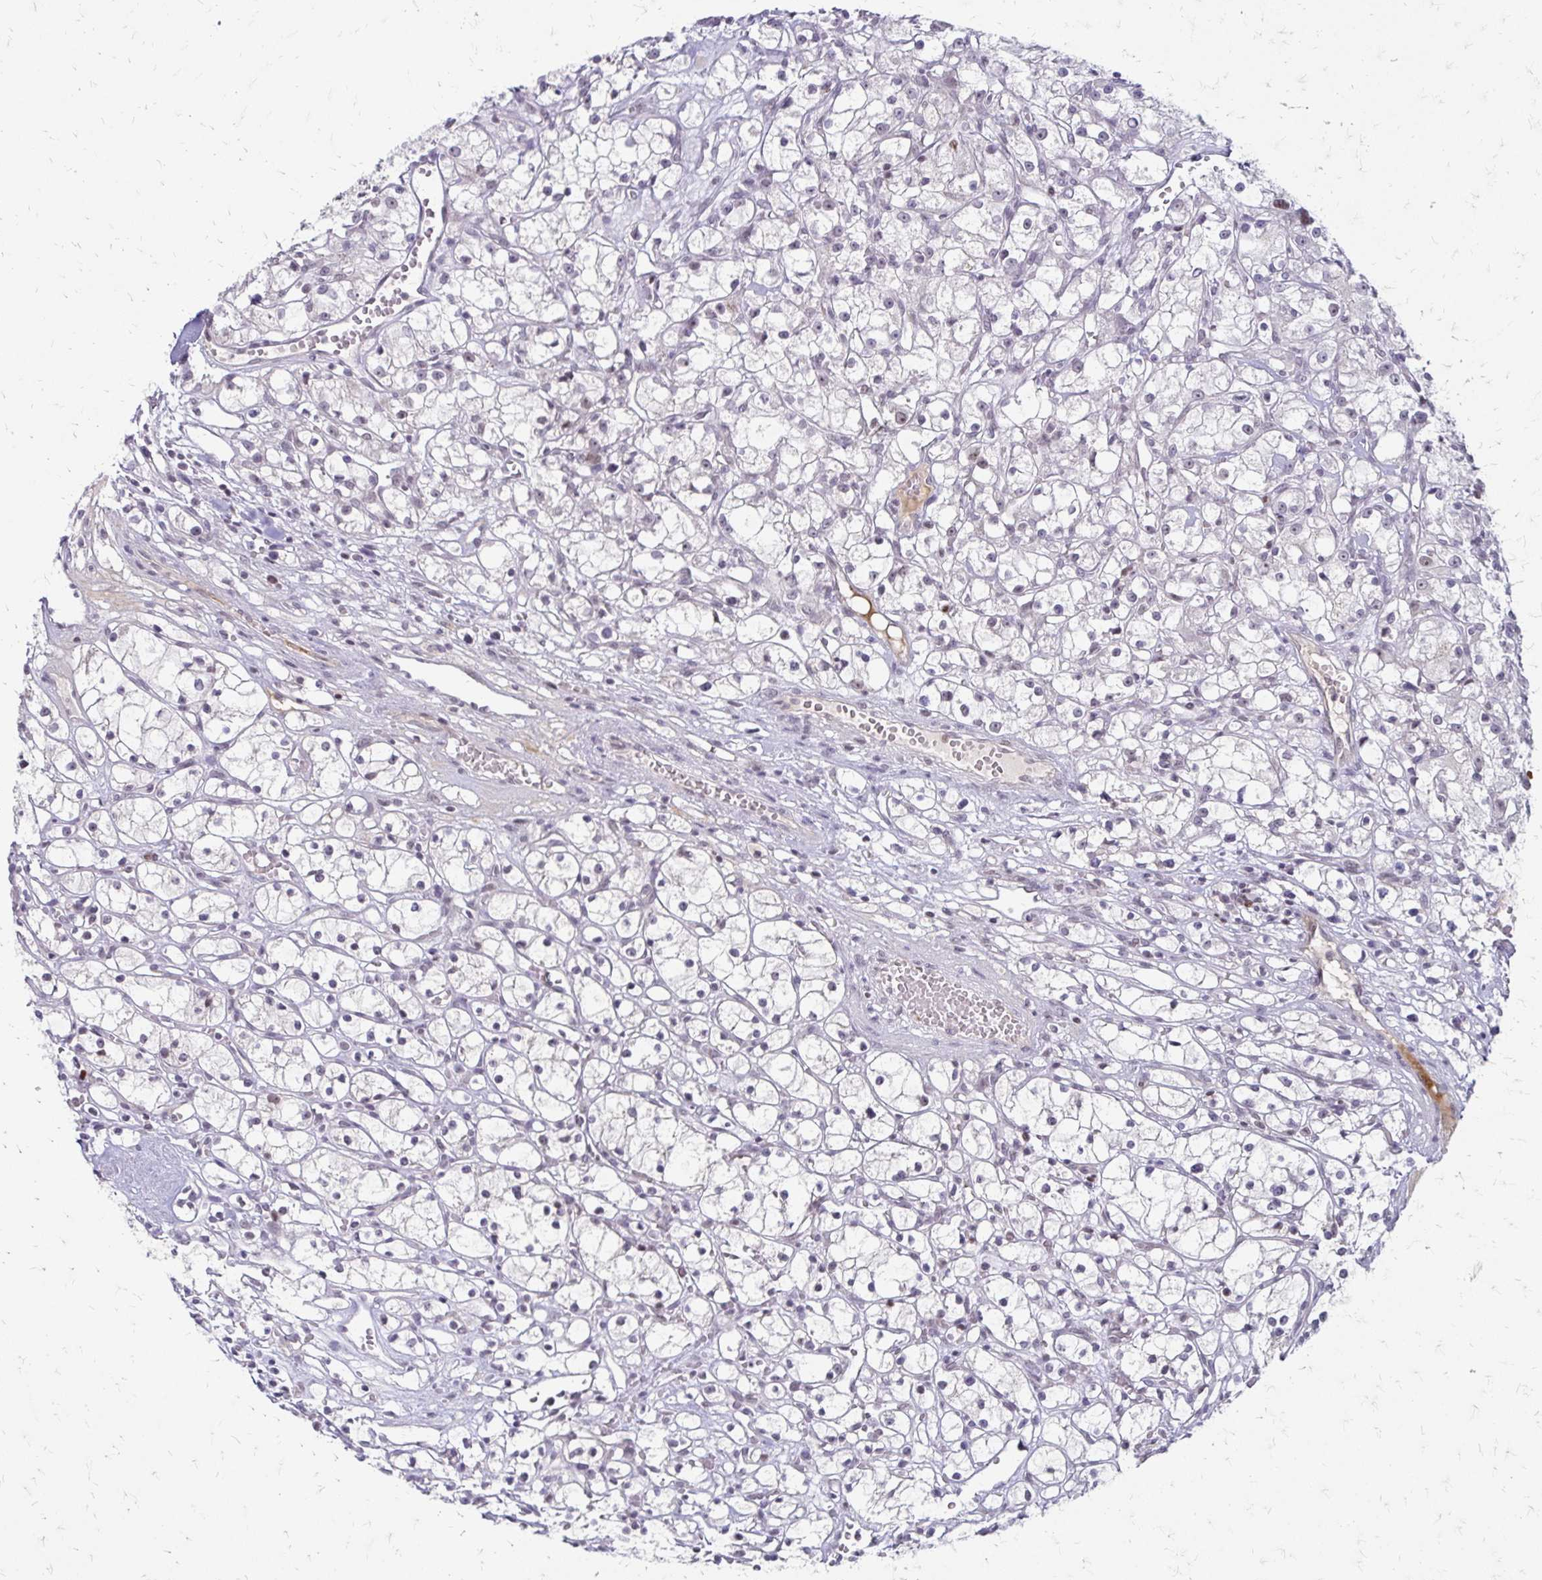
{"staining": {"intensity": "negative", "quantity": "none", "location": "none"}, "tissue": "renal cancer", "cell_type": "Tumor cells", "image_type": "cancer", "snomed": [{"axis": "morphology", "description": "Adenocarcinoma, NOS"}, {"axis": "topography", "description": "Kidney"}], "caption": "An immunohistochemistry micrograph of renal adenocarcinoma is shown. There is no staining in tumor cells of renal adenocarcinoma.", "gene": "EED", "patient": {"sex": "female", "age": 59}}